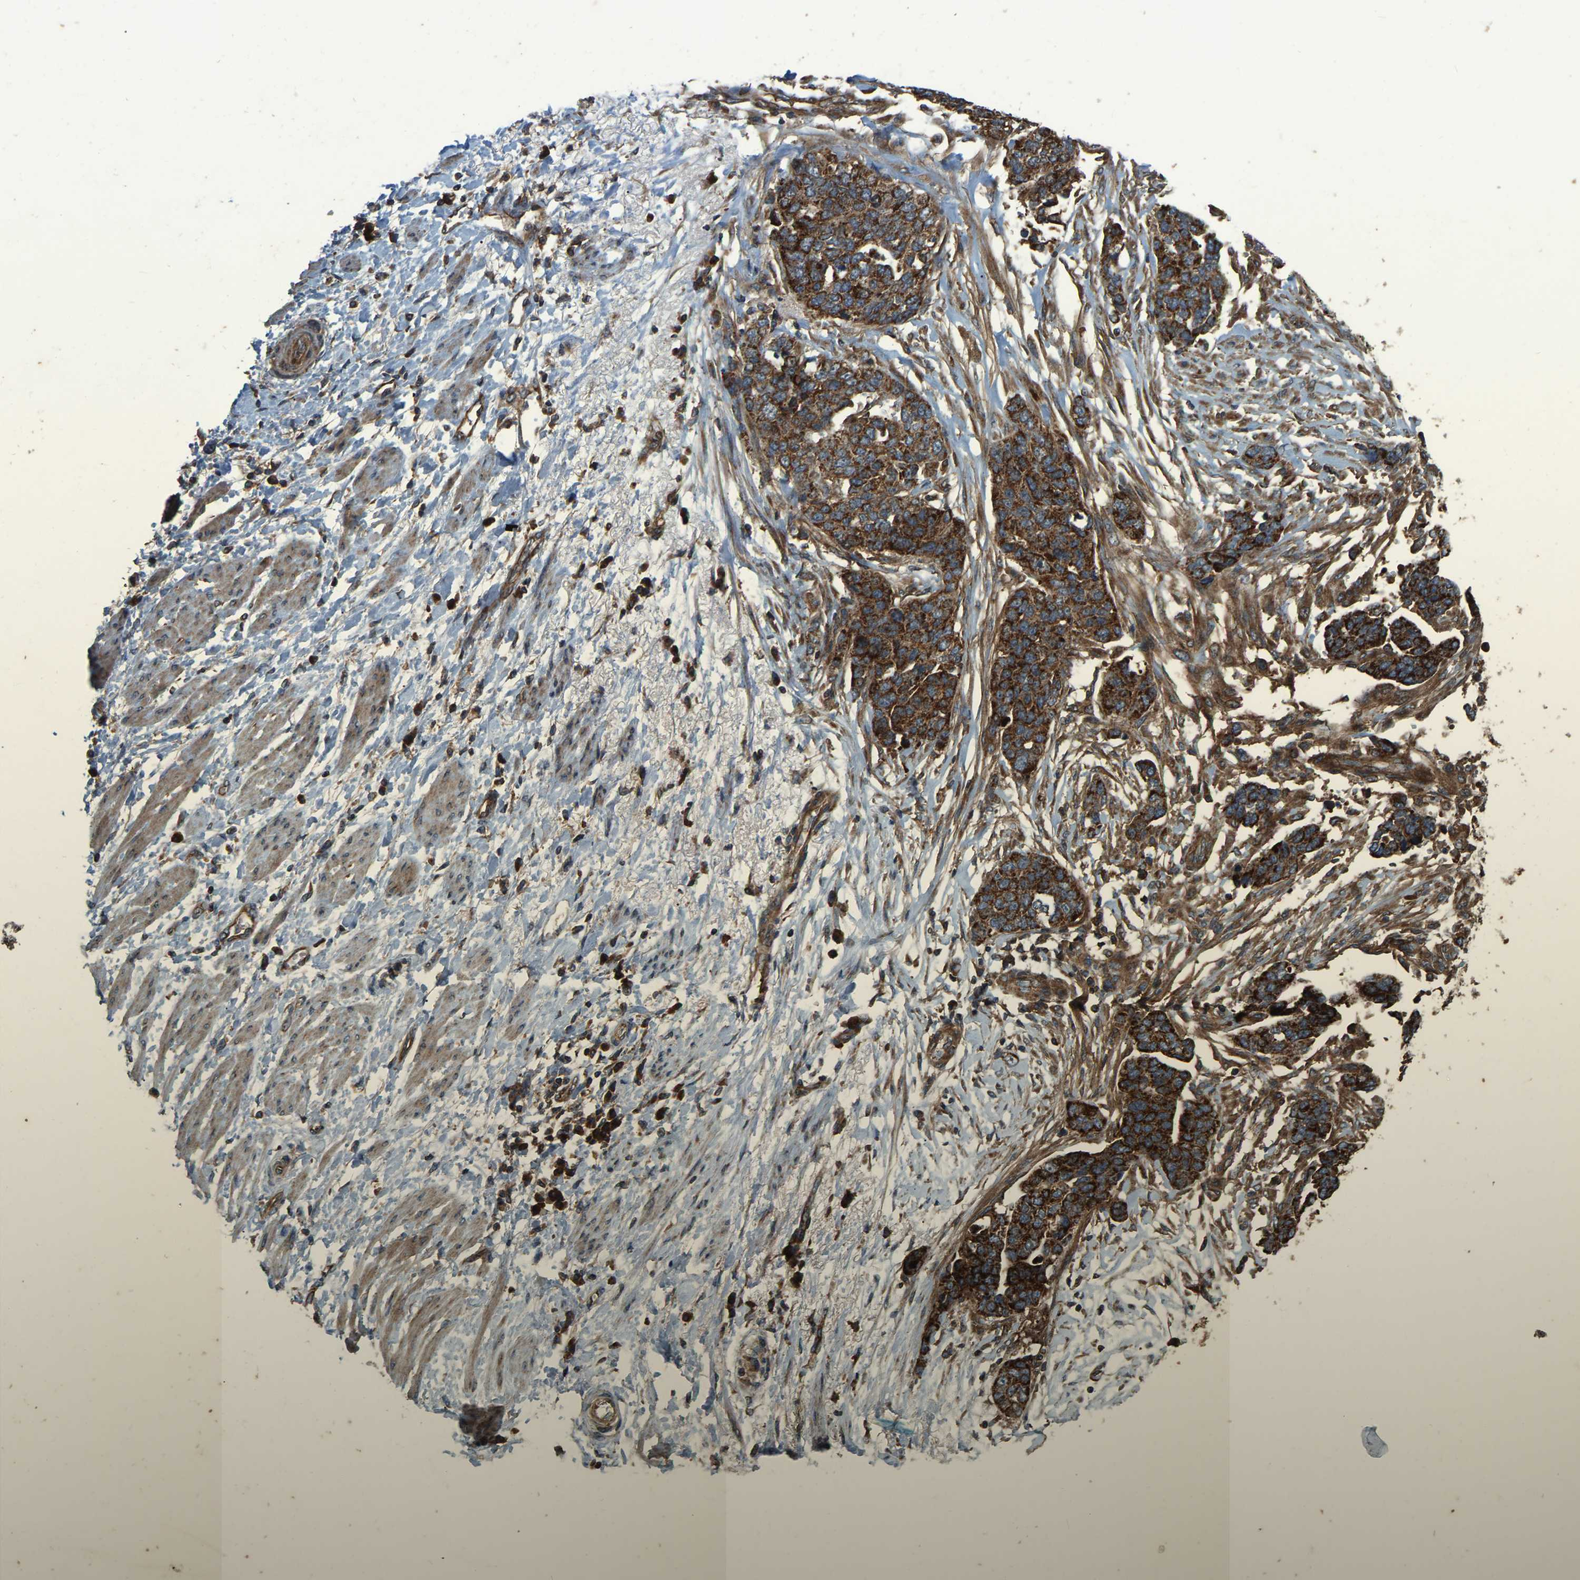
{"staining": {"intensity": "strong", "quantity": ">75%", "location": "cytoplasmic/membranous"}, "tissue": "ovarian cancer", "cell_type": "Tumor cells", "image_type": "cancer", "snomed": [{"axis": "morphology", "description": "Cystadenocarcinoma, serous, NOS"}, {"axis": "topography", "description": "Ovary"}], "caption": "Immunohistochemical staining of human ovarian cancer (serous cystadenocarcinoma) reveals high levels of strong cytoplasmic/membranous expression in approximately >75% of tumor cells.", "gene": "SAMD9L", "patient": {"sex": "female", "age": 44}}